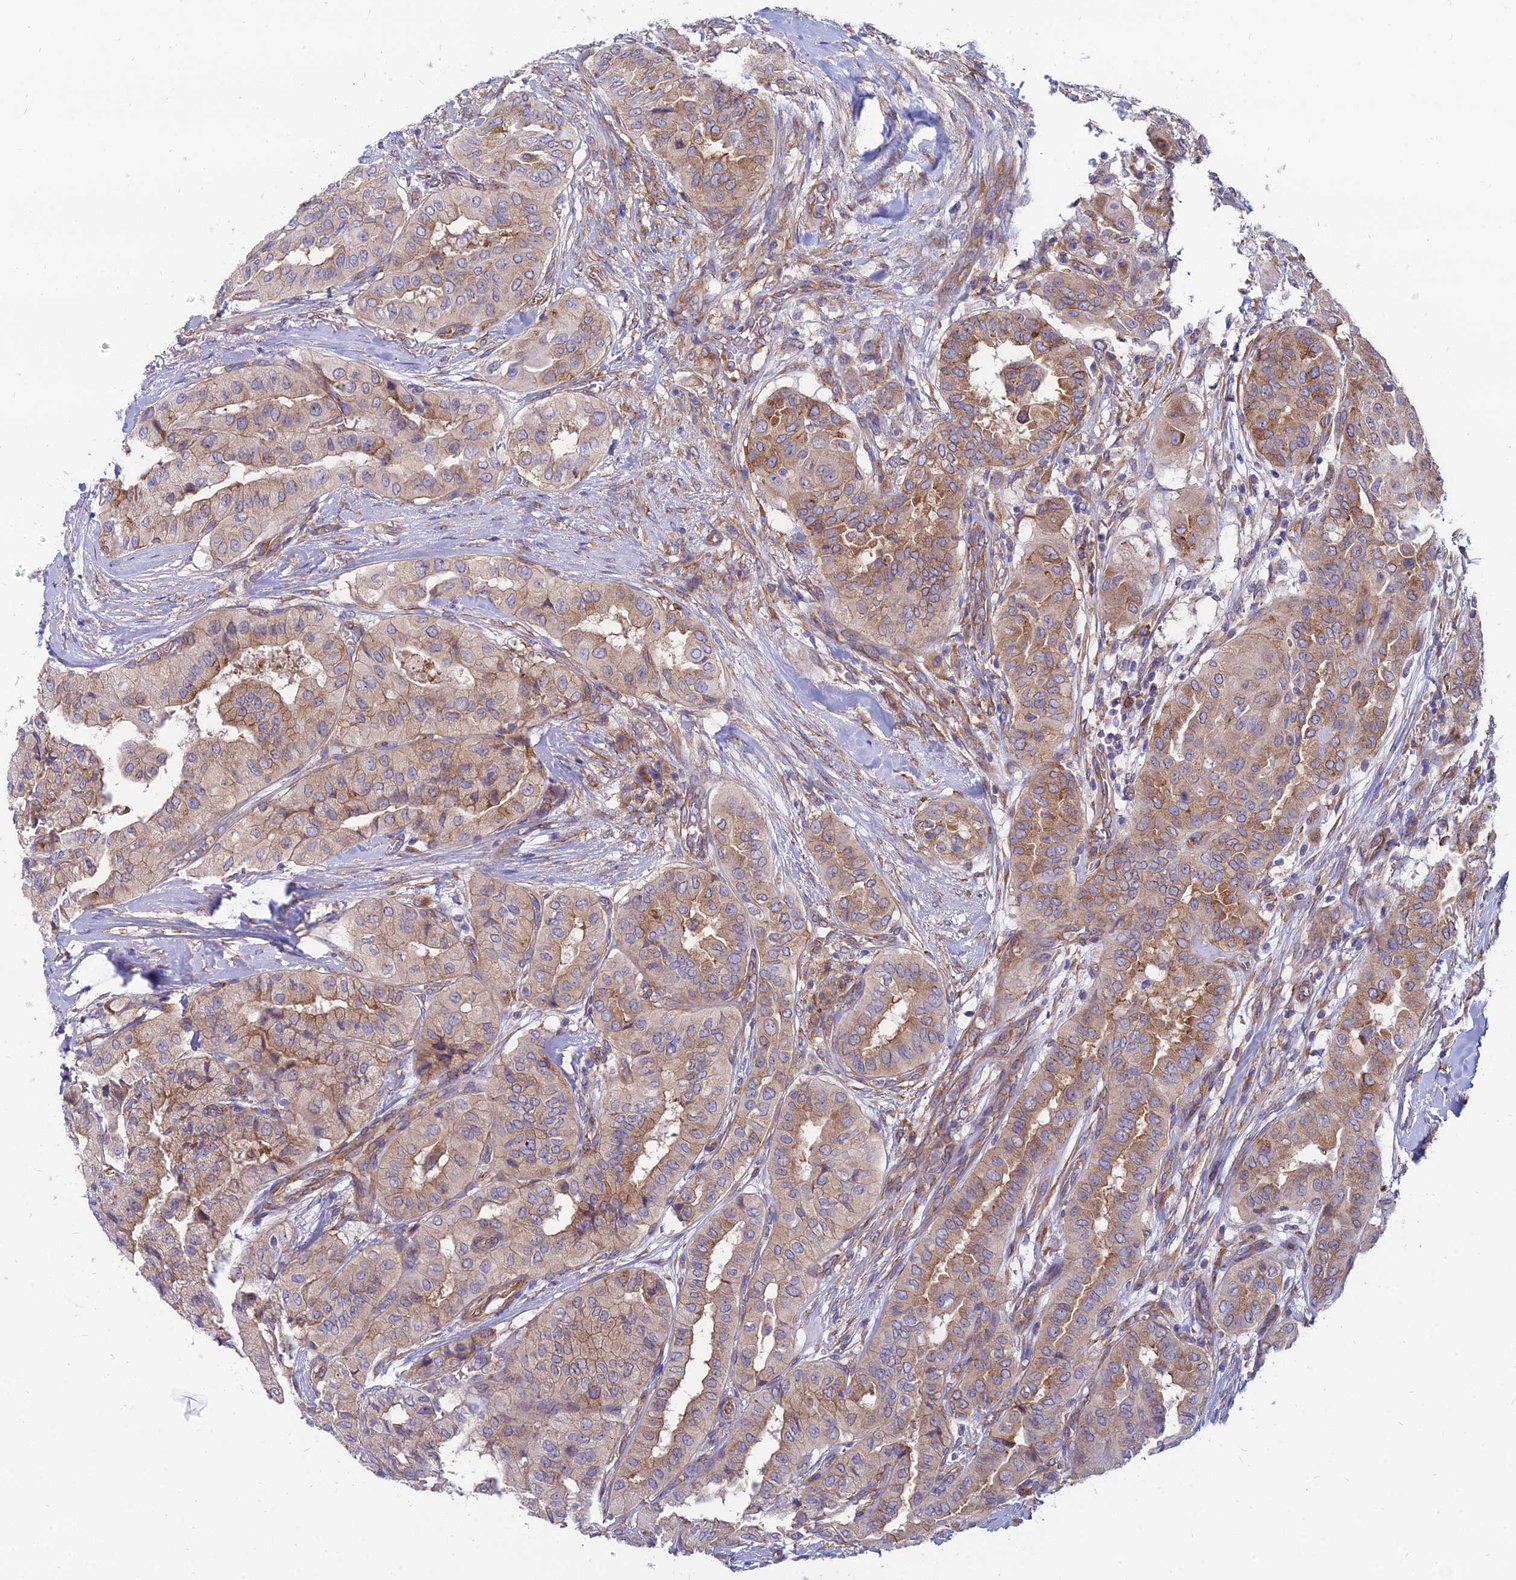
{"staining": {"intensity": "moderate", "quantity": ">75%", "location": "cytoplasmic/membranous"}, "tissue": "thyroid cancer", "cell_type": "Tumor cells", "image_type": "cancer", "snomed": [{"axis": "morphology", "description": "Papillary adenocarcinoma, NOS"}, {"axis": "topography", "description": "Thyroid gland"}], "caption": "Thyroid cancer stained with IHC demonstrates moderate cytoplasmic/membranous expression in approximately >75% of tumor cells.", "gene": "TXLNA", "patient": {"sex": "female", "age": 59}}